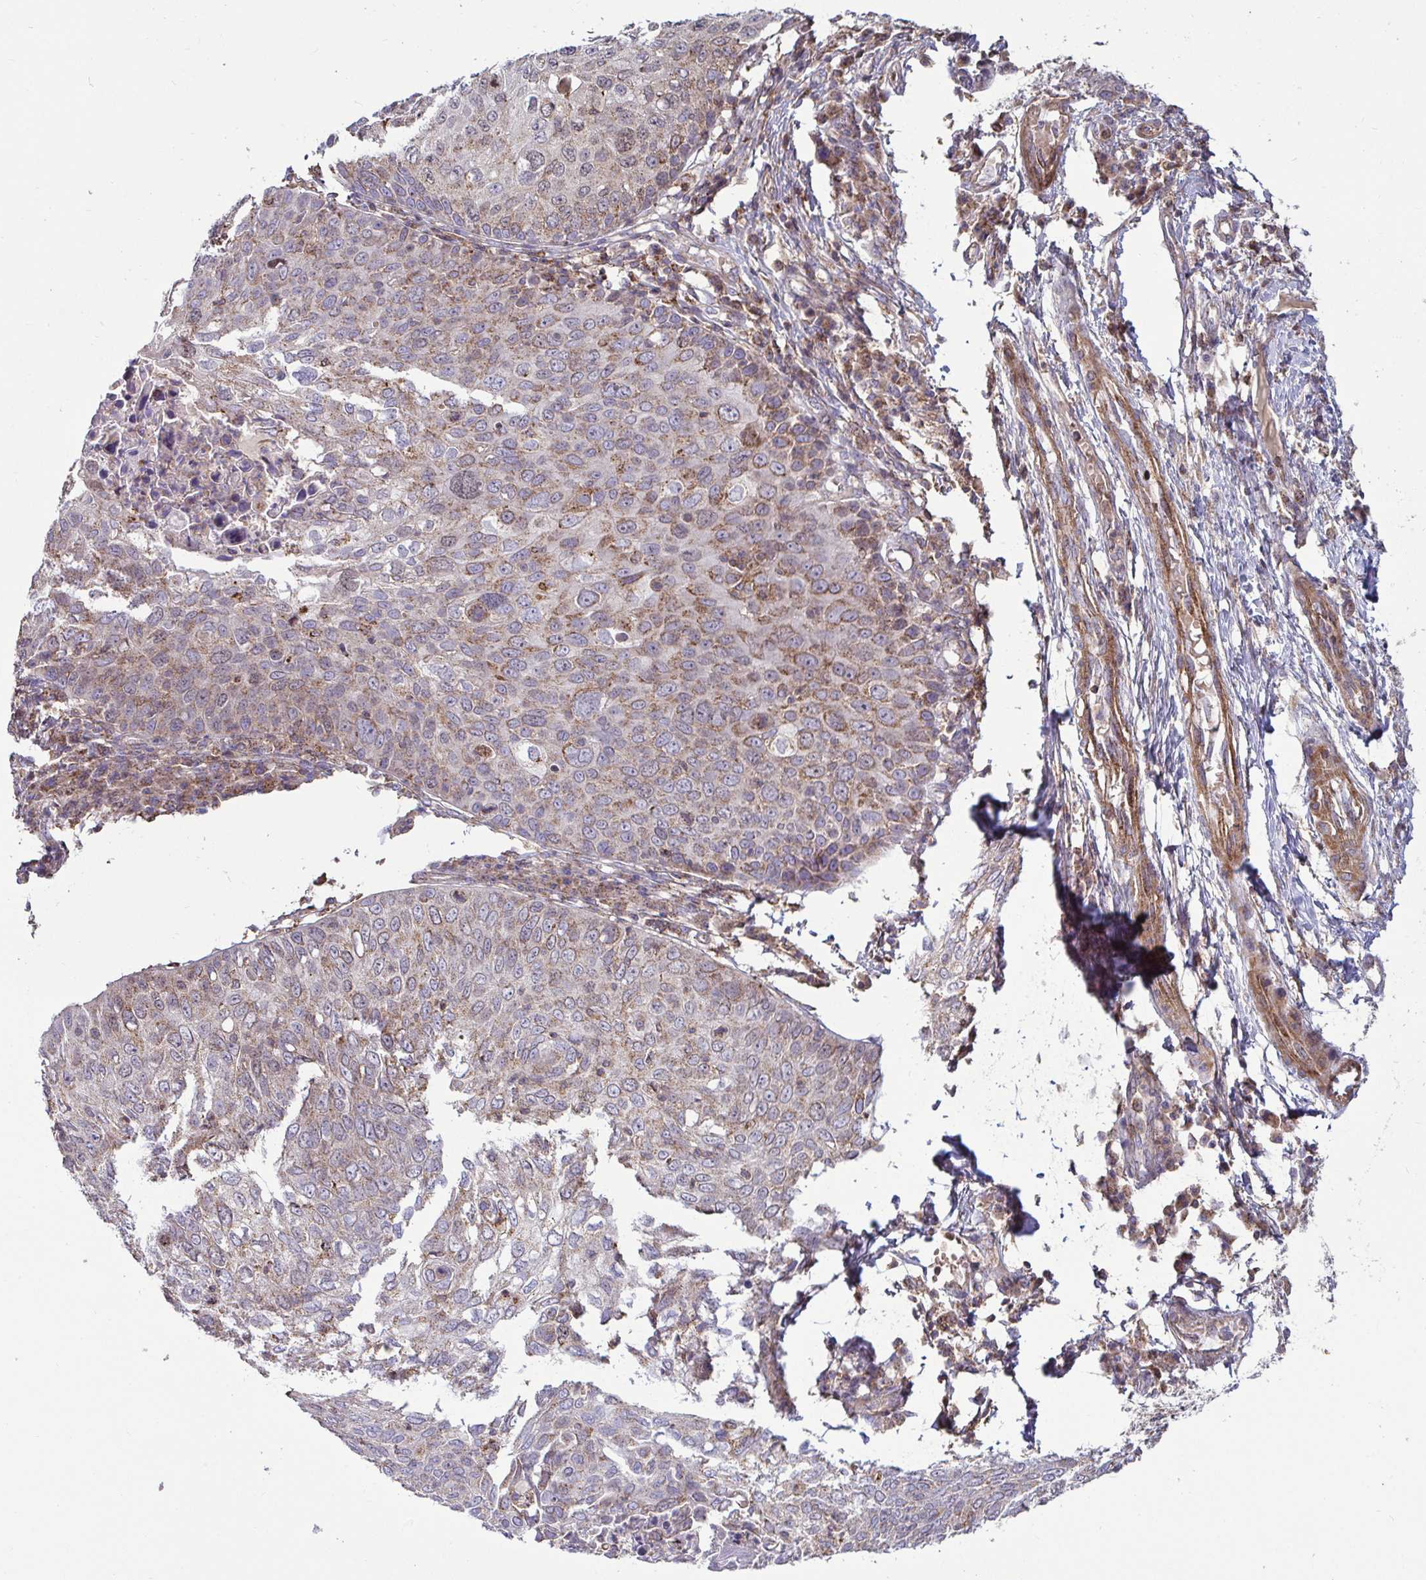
{"staining": {"intensity": "moderate", "quantity": "25%-75%", "location": "cytoplasmic/membranous,nuclear"}, "tissue": "skin cancer", "cell_type": "Tumor cells", "image_type": "cancer", "snomed": [{"axis": "morphology", "description": "Squamous cell carcinoma, NOS"}, {"axis": "topography", "description": "Skin"}], "caption": "Skin cancer stained with a protein marker reveals moderate staining in tumor cells.", "gene": "SPRY1", "patient": {"sex": "male", "age": 87}}